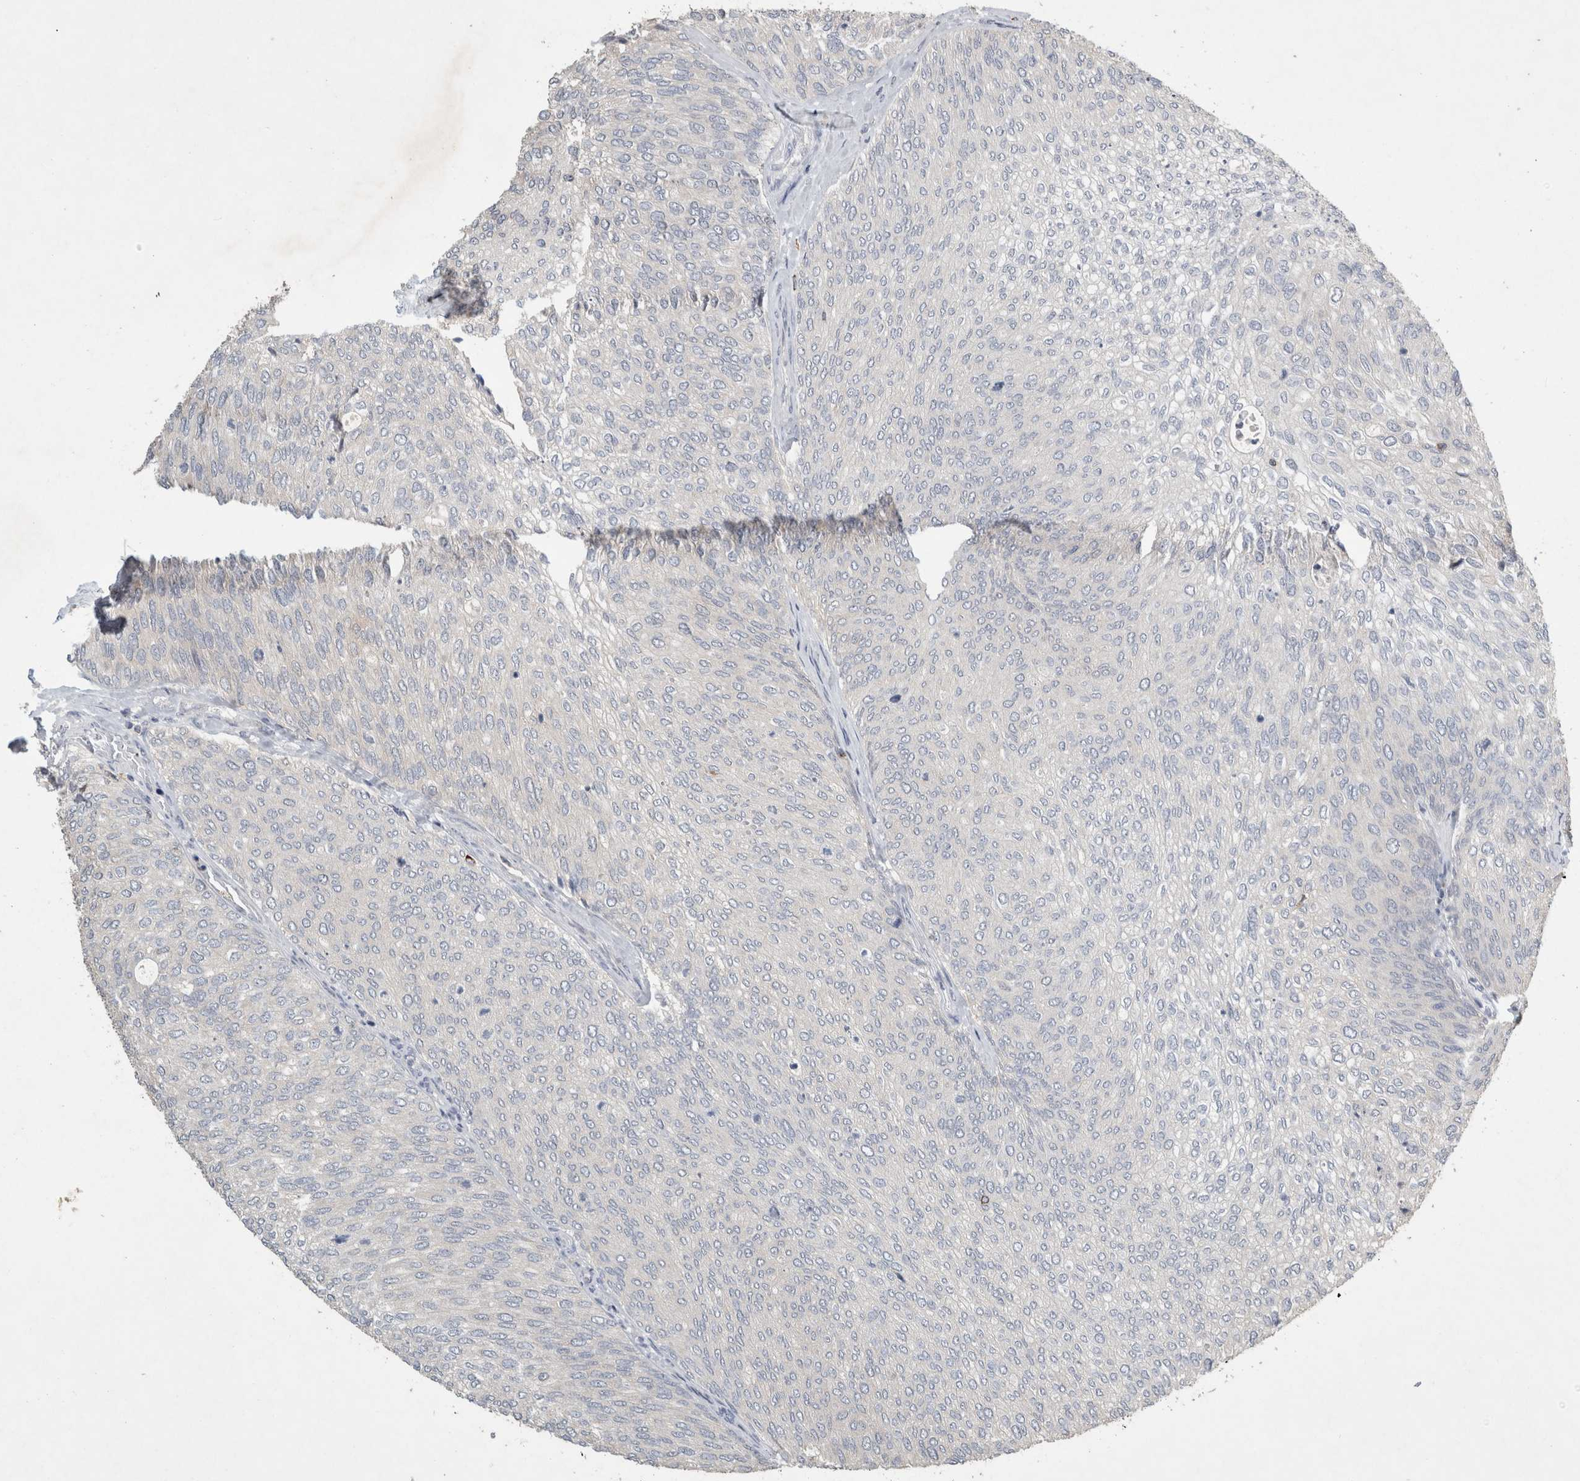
{"staining": {"intensity": "negative", "quantity": "none", "location": "none"}, "tissue": "urothelial cancer", "cell_type": "Tumor cells", "image_type": "cancer", "snomed": [{"axis": "morphology", "description": "Urothelial carcinoma, Low grade"}, {"axis": "topography", "description": "Urinary bladder"}], "caption": "Immunohistochemical staining of human low-grade urothelial carcinoma reveals no significant staining in tumor cells.", "gene": "SERAC1", "patient": {"sex": "female", "age": 79}}